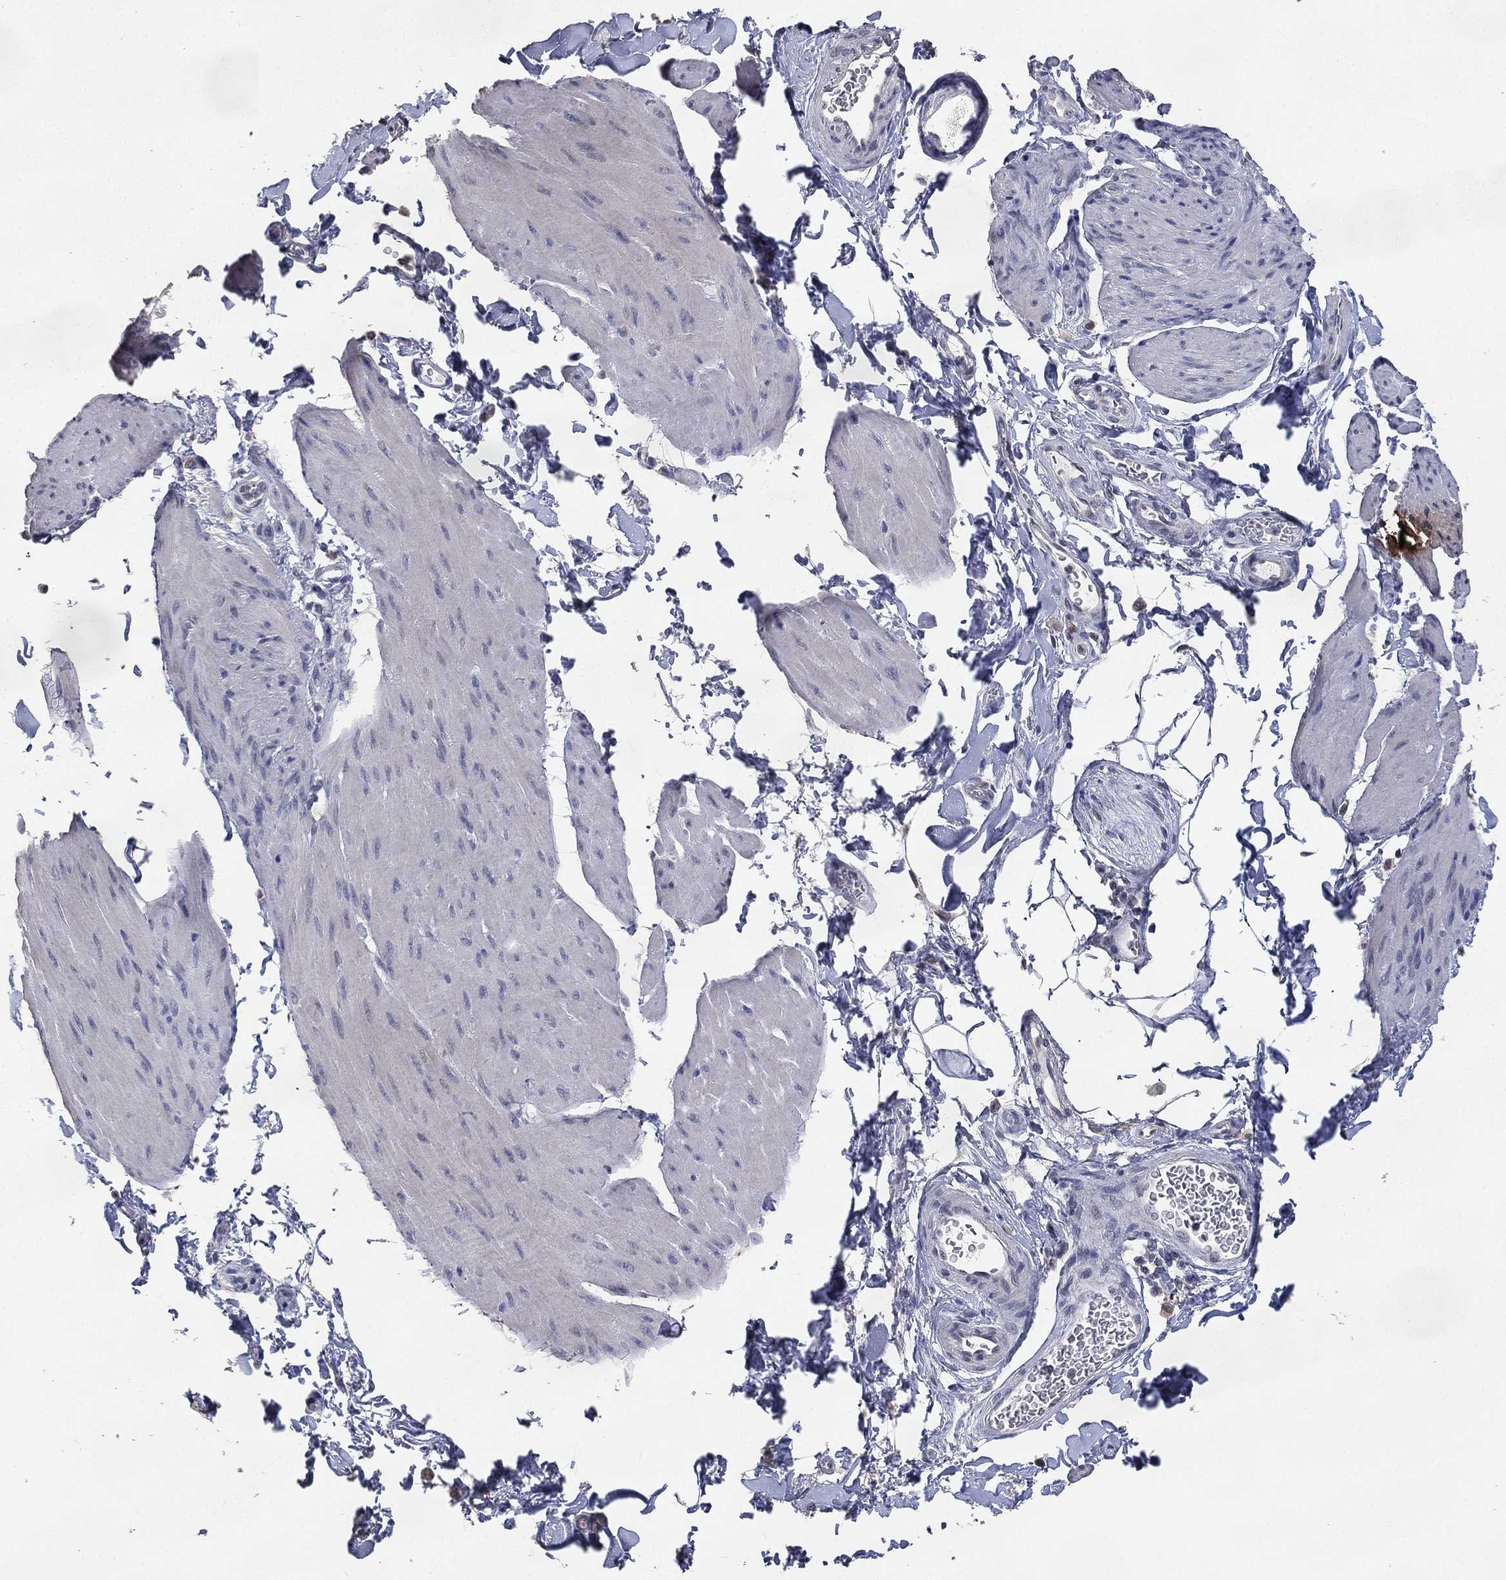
{"staining": {"intensity": "negative", "quantity": "none", "location": "none"}, "tissue": "smooth muscle", "cell_type": "Smooth muscle cells", "image_type": "normal", "snomed": [{"axis": "morphology", "description": "Normal tissue, NOS"}, {"axis": "topography", "description": "Adipose tissue"}, {"axis": "topography", "description": "Smooth muscle"}, {"axis": "topography", "description": "Peripheral nerve tissue"}], "caption": "IHC micrograph of benign human smooth muscle stained for a protein (brown), which reveals no expression in smooth muscle cells.", "gene": "DSG1", "patient": {"sex": "male", "age": 83}}